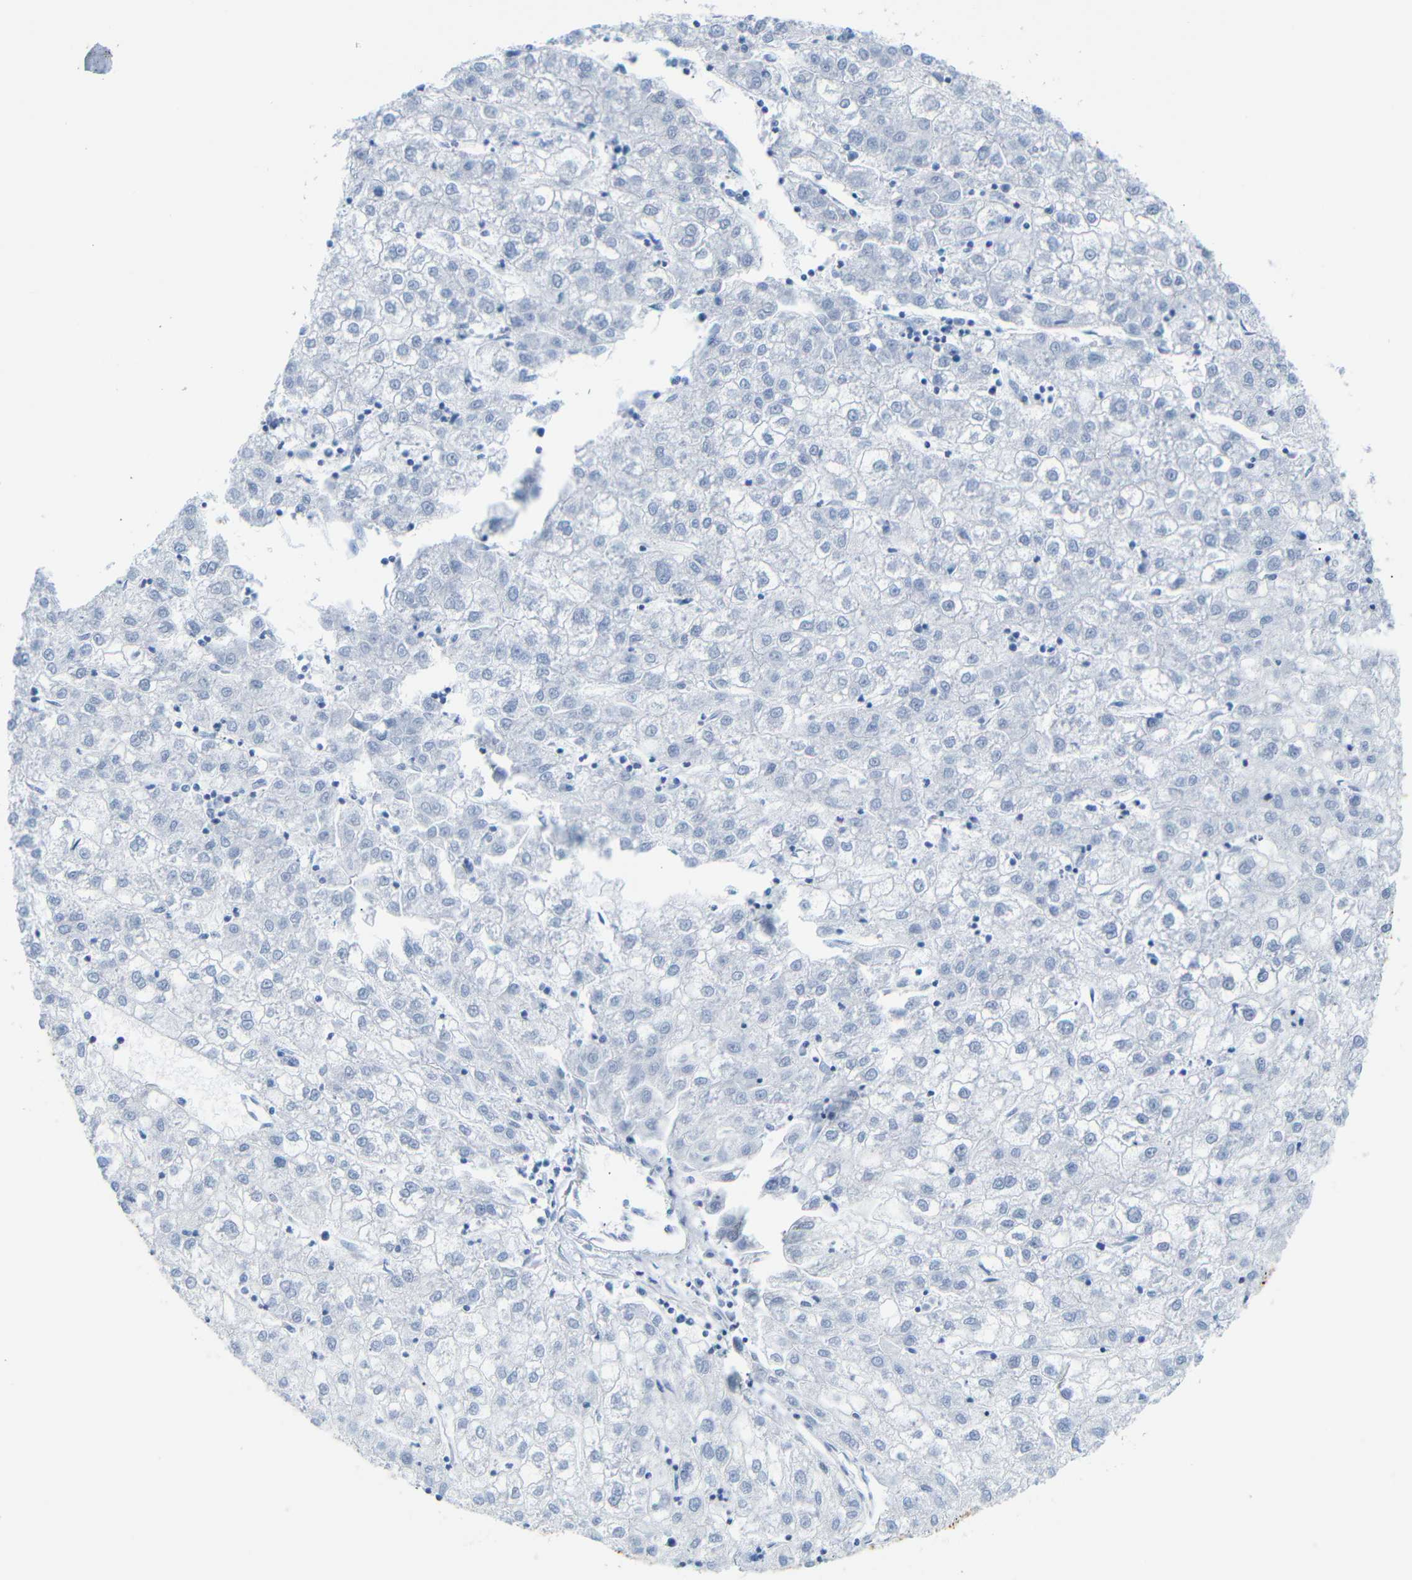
{"staining": {"intensity": "negative", "quantity": "none", "location": "none"}, "tissue": "liver cancer", "cell_type": "Tumor cells", "image_type": "cancer", "snomed": [{"axis": "morphology", "description": "Carcinoma, Hepatocellular, NOS"}, {"axis": "topography", "description": "Liver"}], "caption": "Human hepatocellular carcinoma (liver) stained for a protein using immunohistochemistry (IHC) exhibits no positivity in tumor cells.", "gene": "MT1A", "patient": {"sex": "male", "age": 72}}